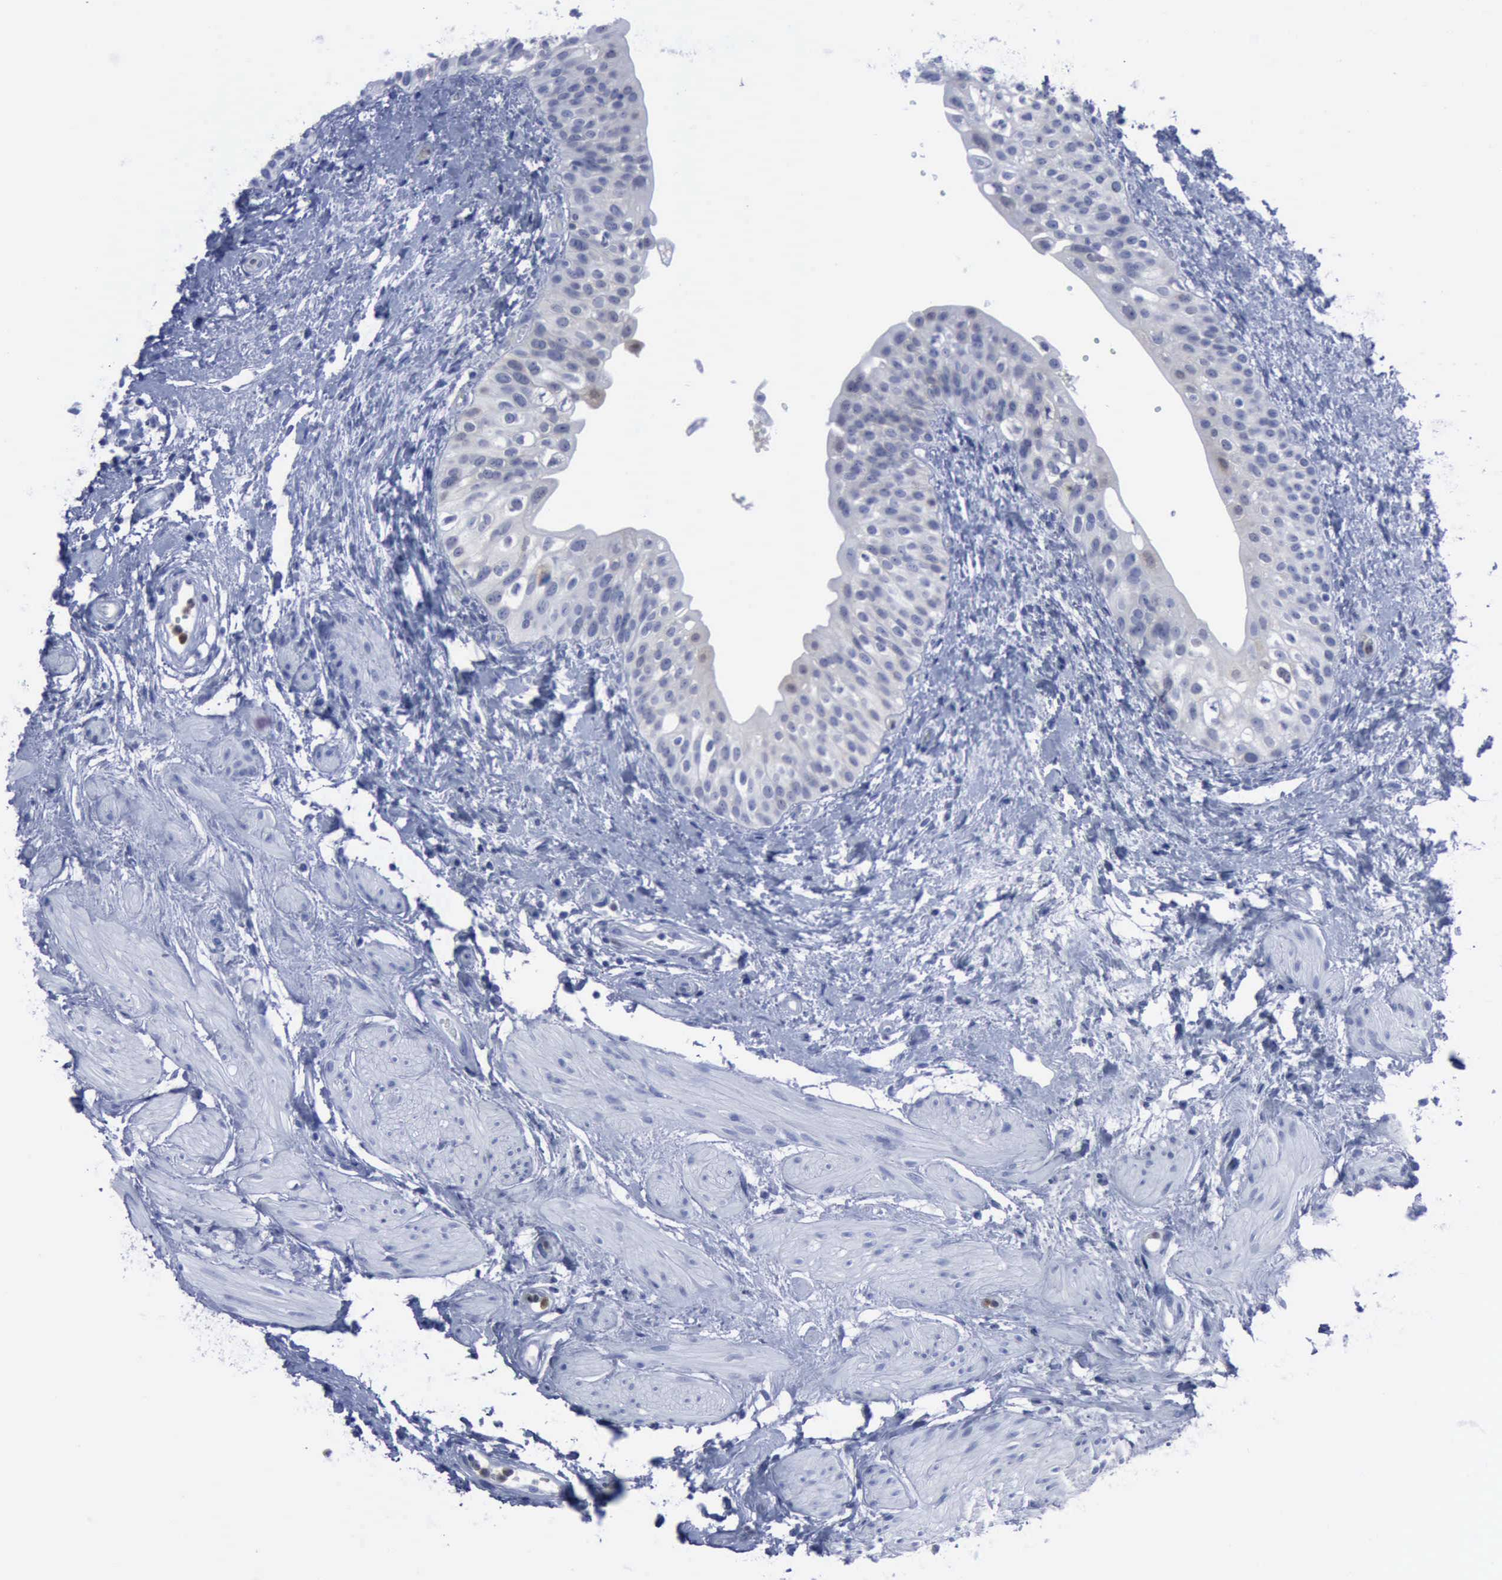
{"staining": {"intensity": "moderate", "quantity": ">75%", "location": "cytoplasmic/membranous"}, "tissue": "urinary bladder", "cell_type": "Urothelial cells", "image_type": "normal", "snomed": [{"axis": "morphology", "description": "Normal tissue, NOS"}, {"axis": "topography", "description": "Urinary bladder"}], "caption": "Approximately >75% of urothelial cells in benign urinary bladder reveal moderate cytoplasmic/membranous protein positivity as visualized by brown immunohistochemical staining.", "gene": "CSTA", "patient": {"sex": "female", "age": 55}}